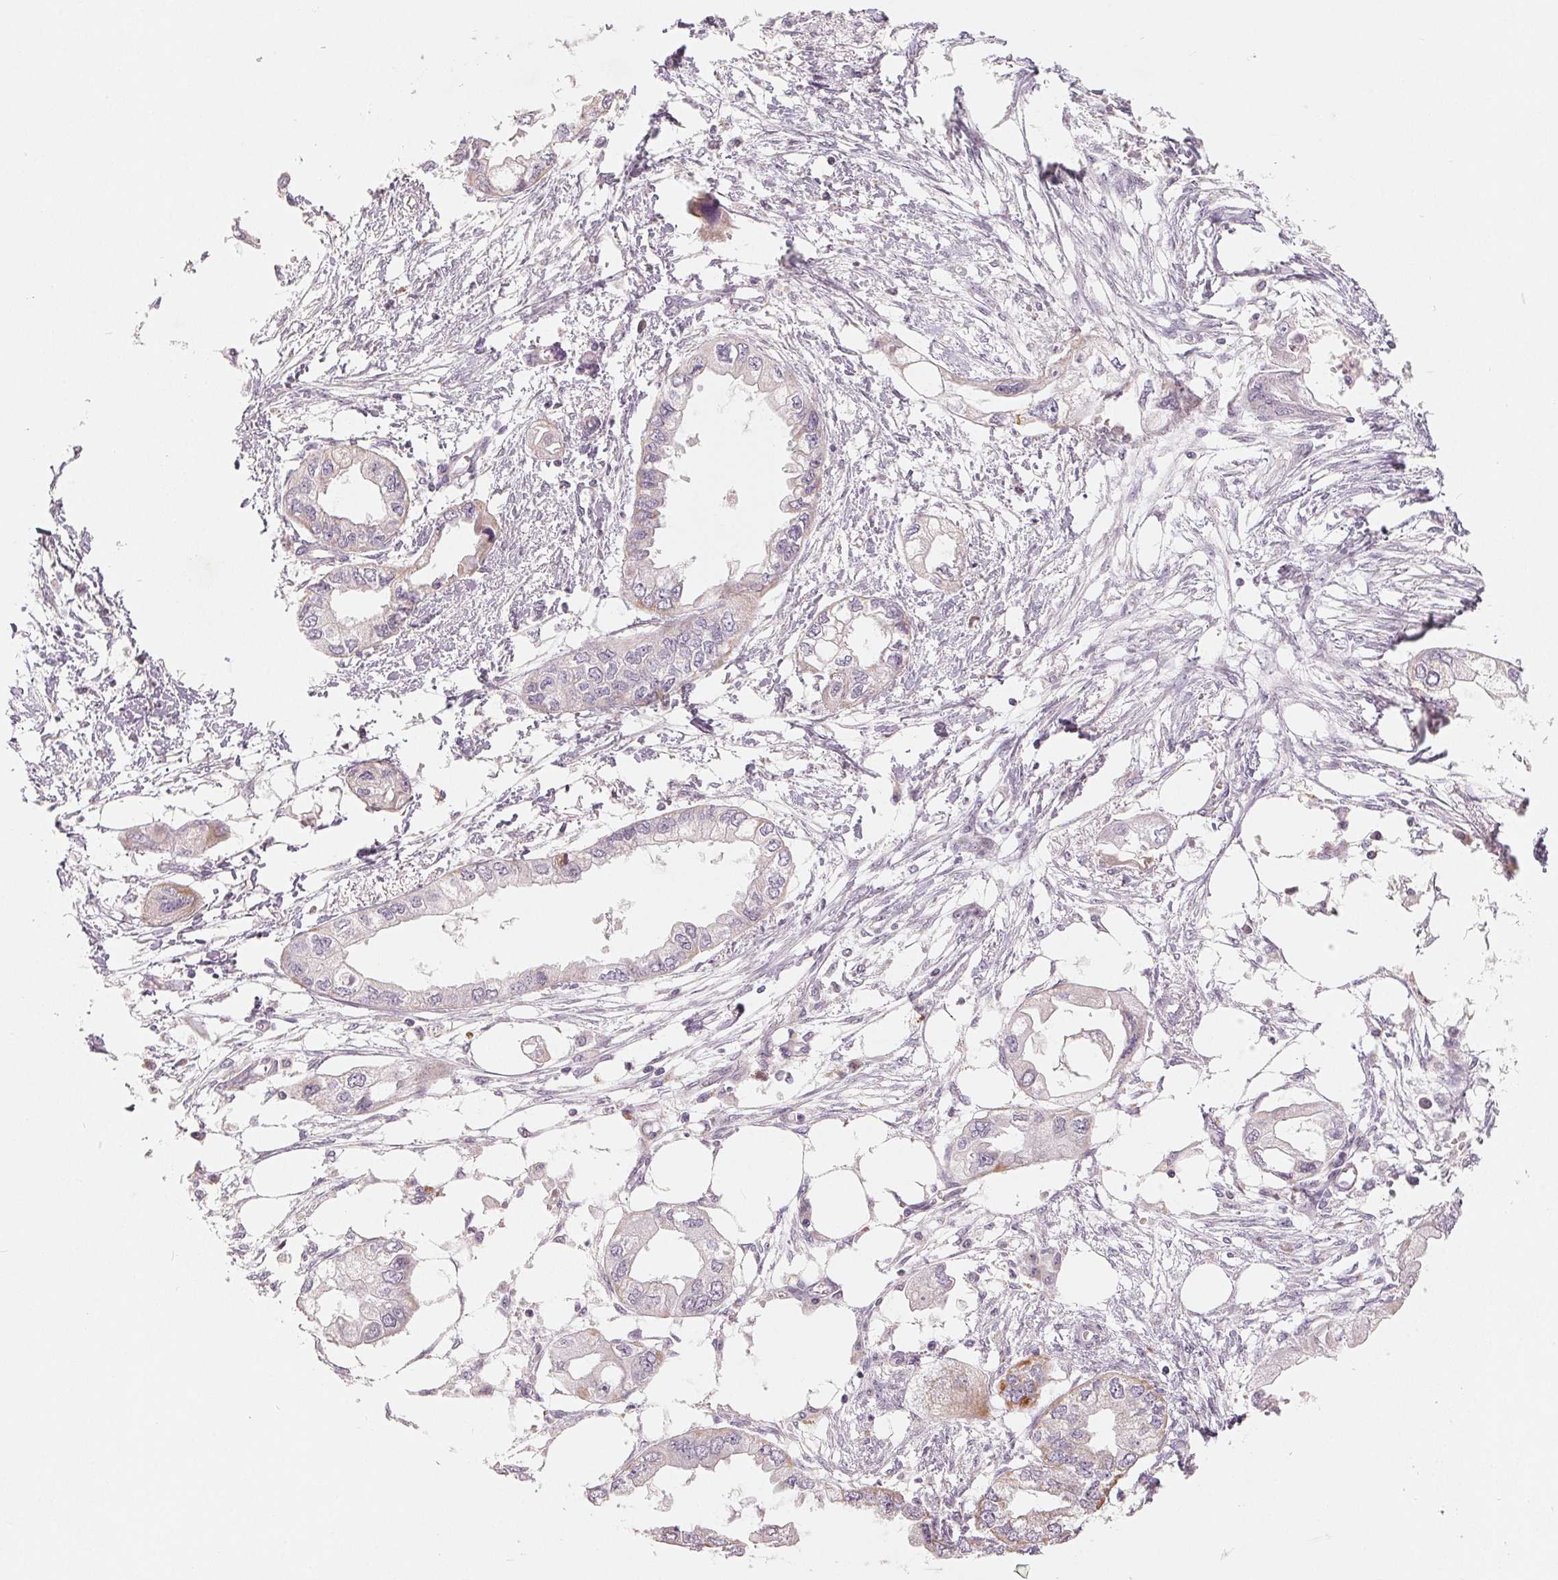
{"staining": {"intensity": "negative", "quantity": "none", "location": "none"}, "tissue": "endometrial cancer", "cell_type": "Tumor cells", "image_type": "cancer", "snomed": [{"axis": "morphology", "description": "Adenocarcinoma, NOS"}, {"axis": "morphology", "description": "Adenocarcinoma, metastatic, NOS"}, {"axis": "topography", "description": "Adipose tissue"}, {"axis": "topography", "description": "Endometrium"}], "caption": "Tumor cells are negative for brown protein staining in endometrial cancer (adenocarcinoma). (Brightfield microscopy of DAB IHC at high magnification).", "gene": "GHITM", "patient": {"sex": "female", "age": 67}}